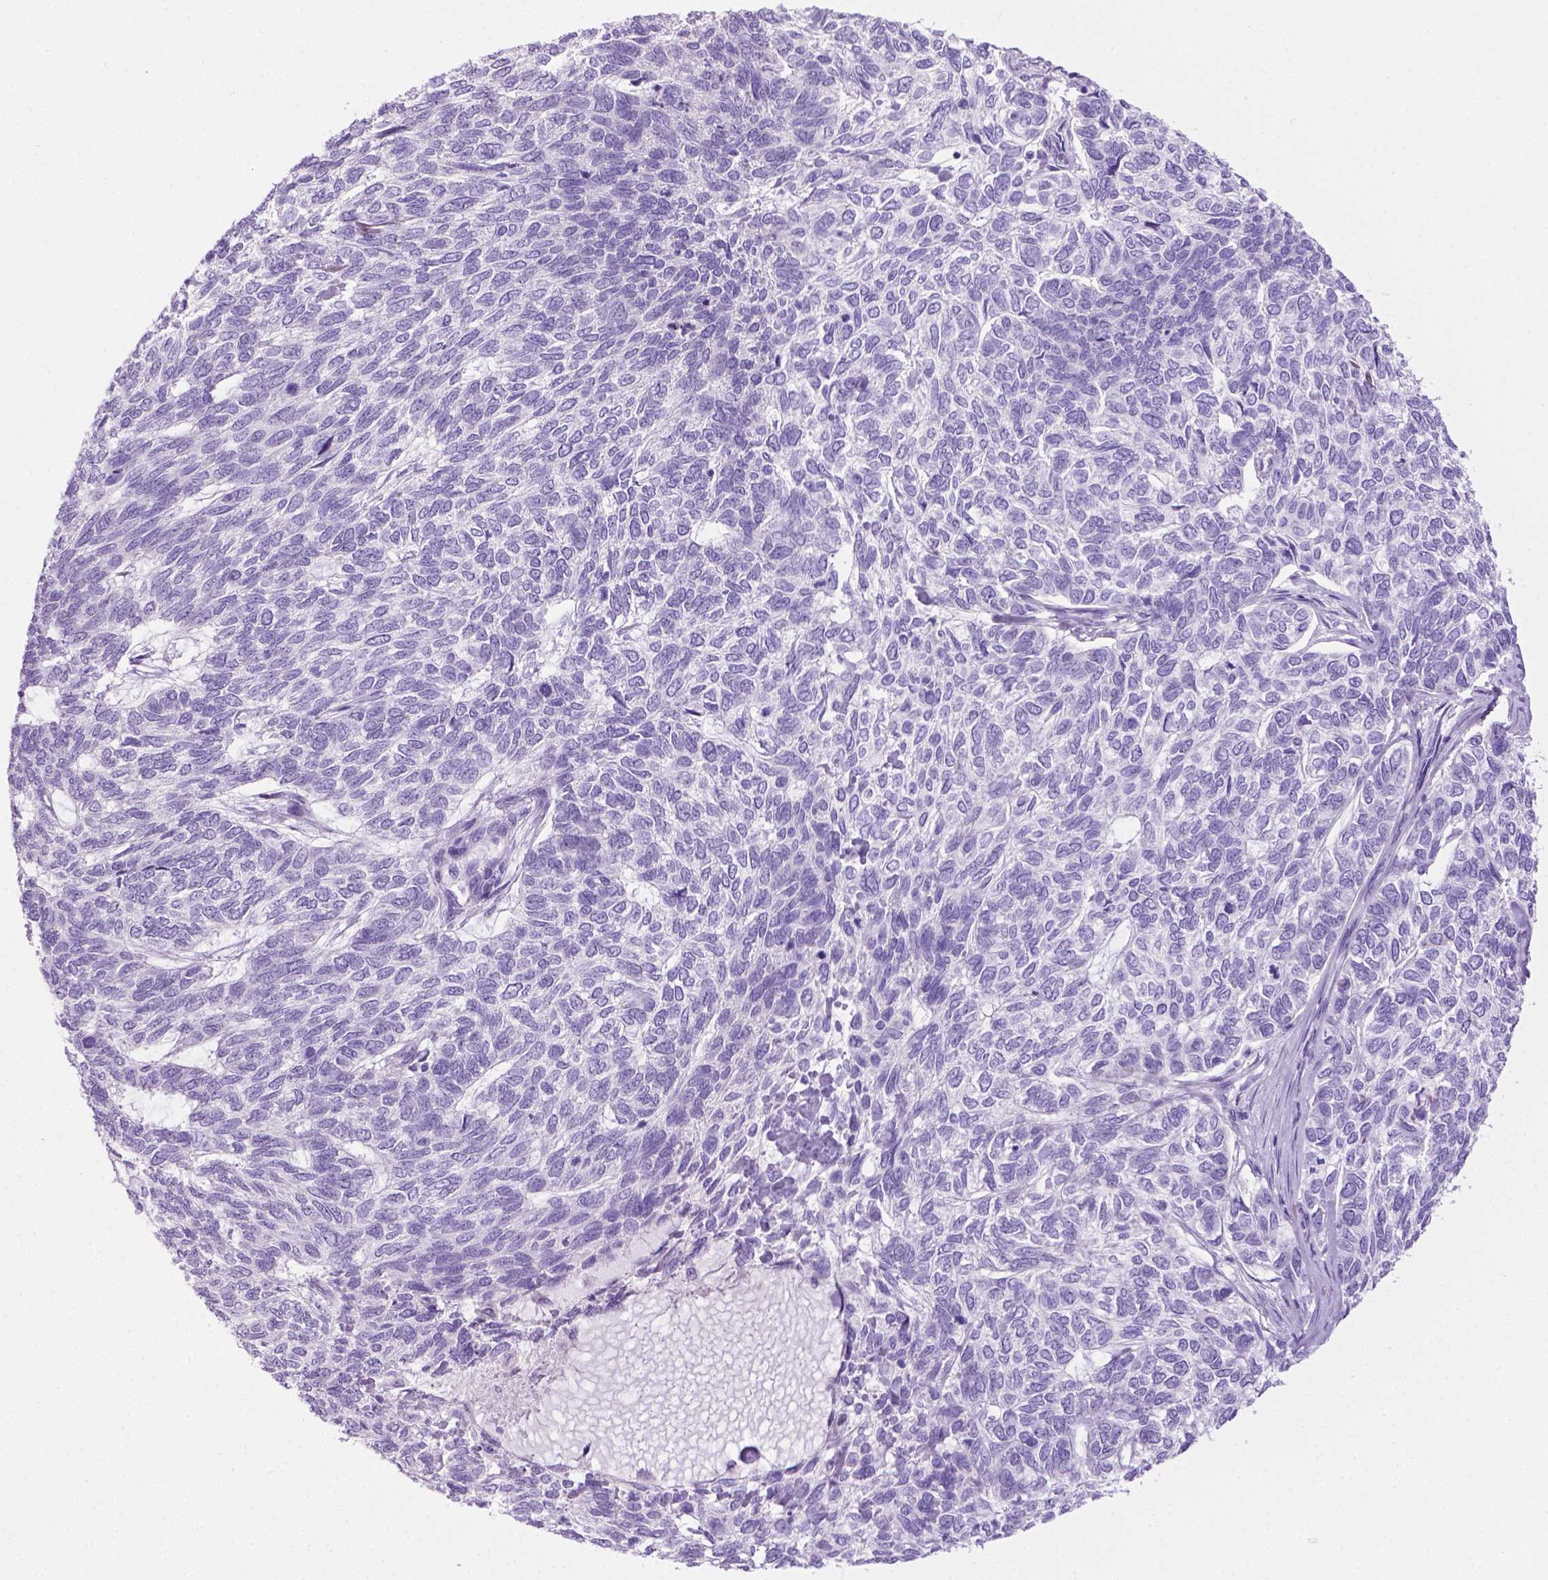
{"staining": {"intensity": "negative", "quantity": "none", "location": "none"}, "tissue": "skin cancer", "cell_type": "Tumor cells", "image_type": "cancer", "snomed": [{"axis": "morphology", "description": "Basal cell carcinoma"}, {"axis": "topography", "description": "Skin"}], "caption": "DAB (3,3'-diaminobenzidine) immunohistochemical staining of skin cancer demonstrates no significant staining in tumor cells.", "gene": "LELP1", "patient": {"sex": "female", "age": 65}}